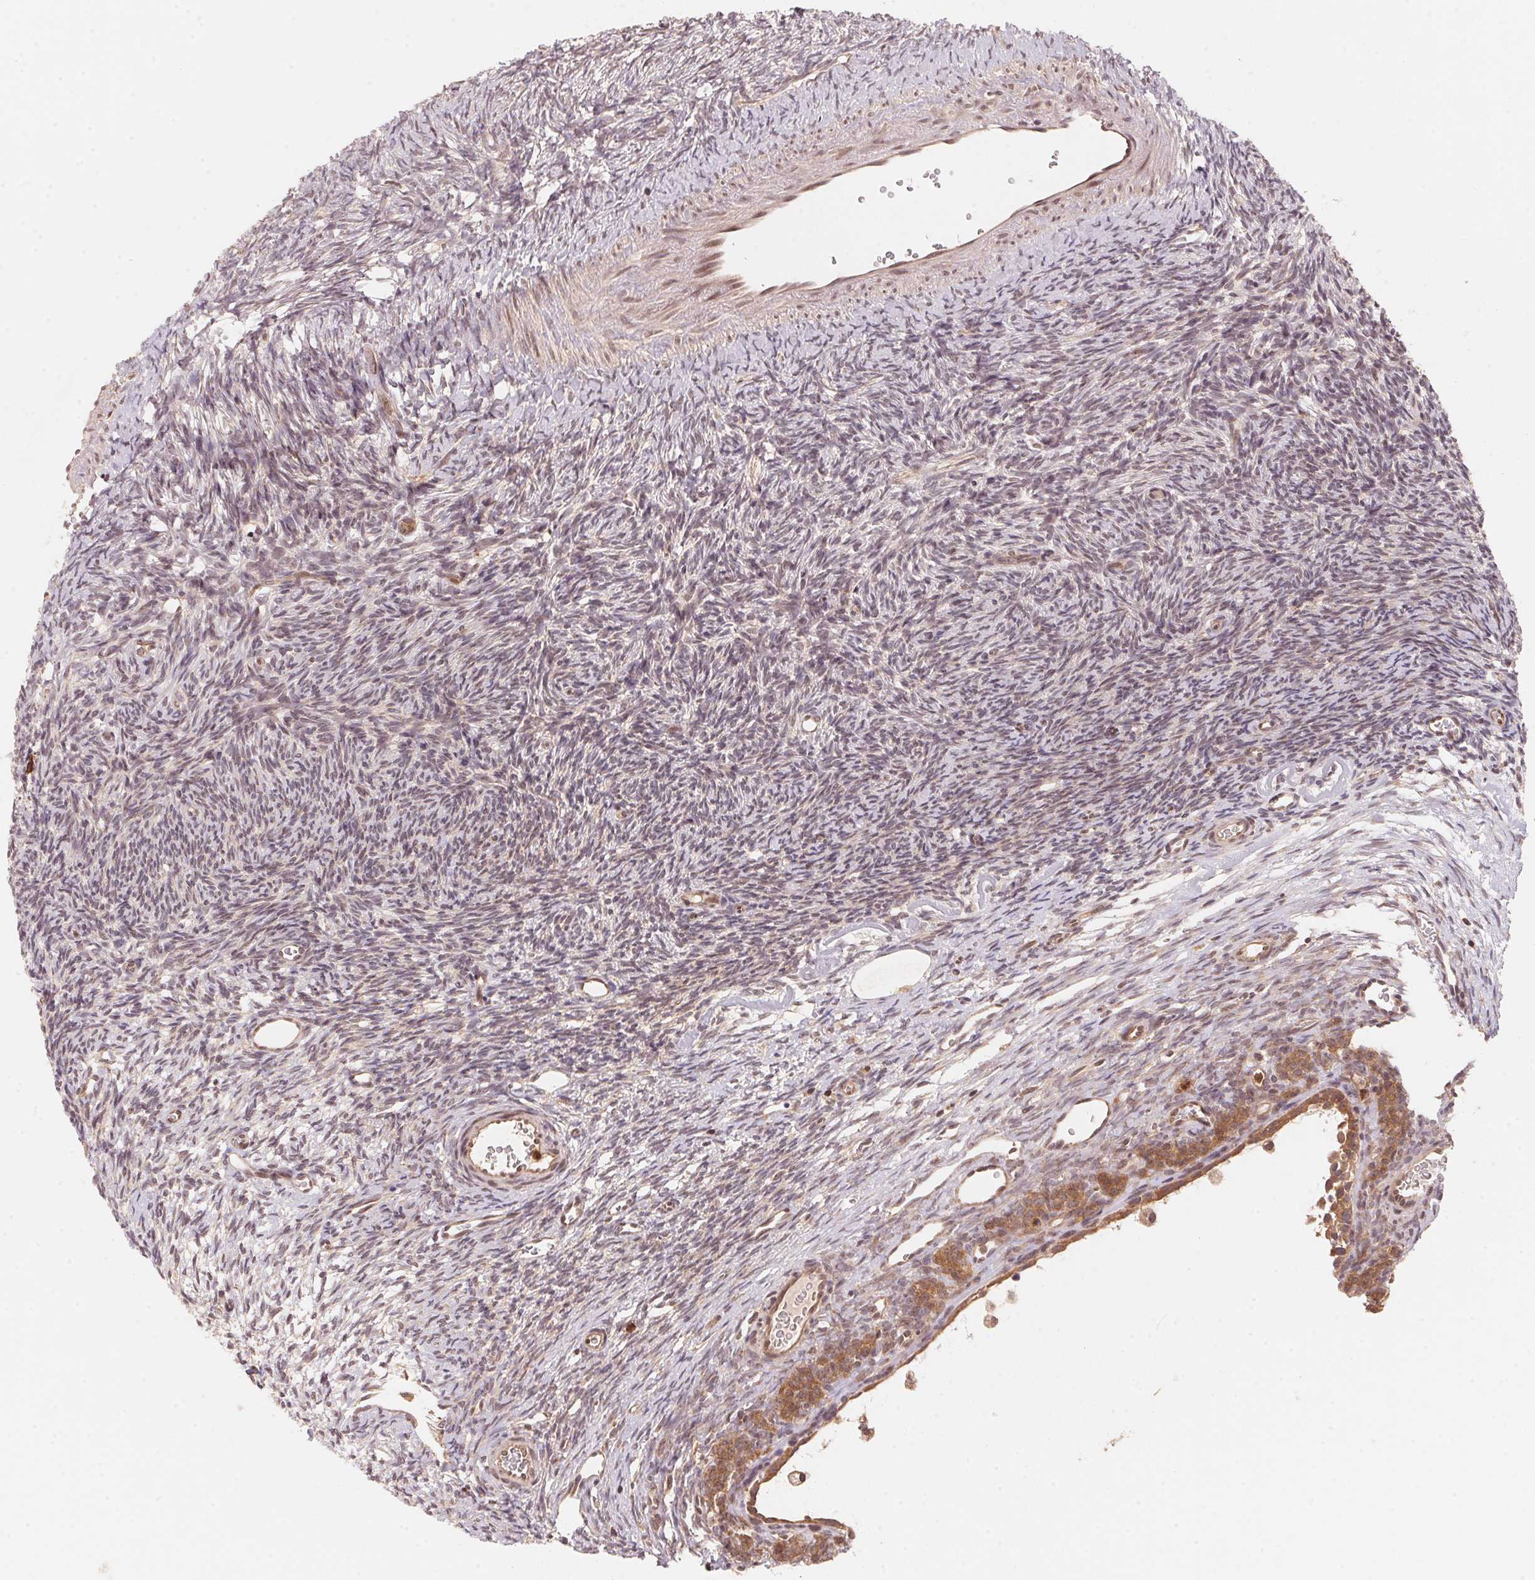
{"staining": {"intensity": "strong", "quantity": ">75%", "location": "cytoplasmic/membranous,nuclear"}, "tissue": "ovary", "cell_type": "Follicle cells", "image_type": "normal", "snomed": [{"axis": "morphology", "description": "Normal tissue, NOS"}, {"axis": "topography", "description": "Ovary"}], "caption": "Immunohistochemical staining of normal ovary reveals high levels of strong cytoplasmic/membranous,nuclear expression in approximately >75% of follicle cells. (DAB IHC, brown staining for protein, blue staining for nuclei).", "gene": "CCDC102B", "patient": {"sex": "female", "age": 34}}